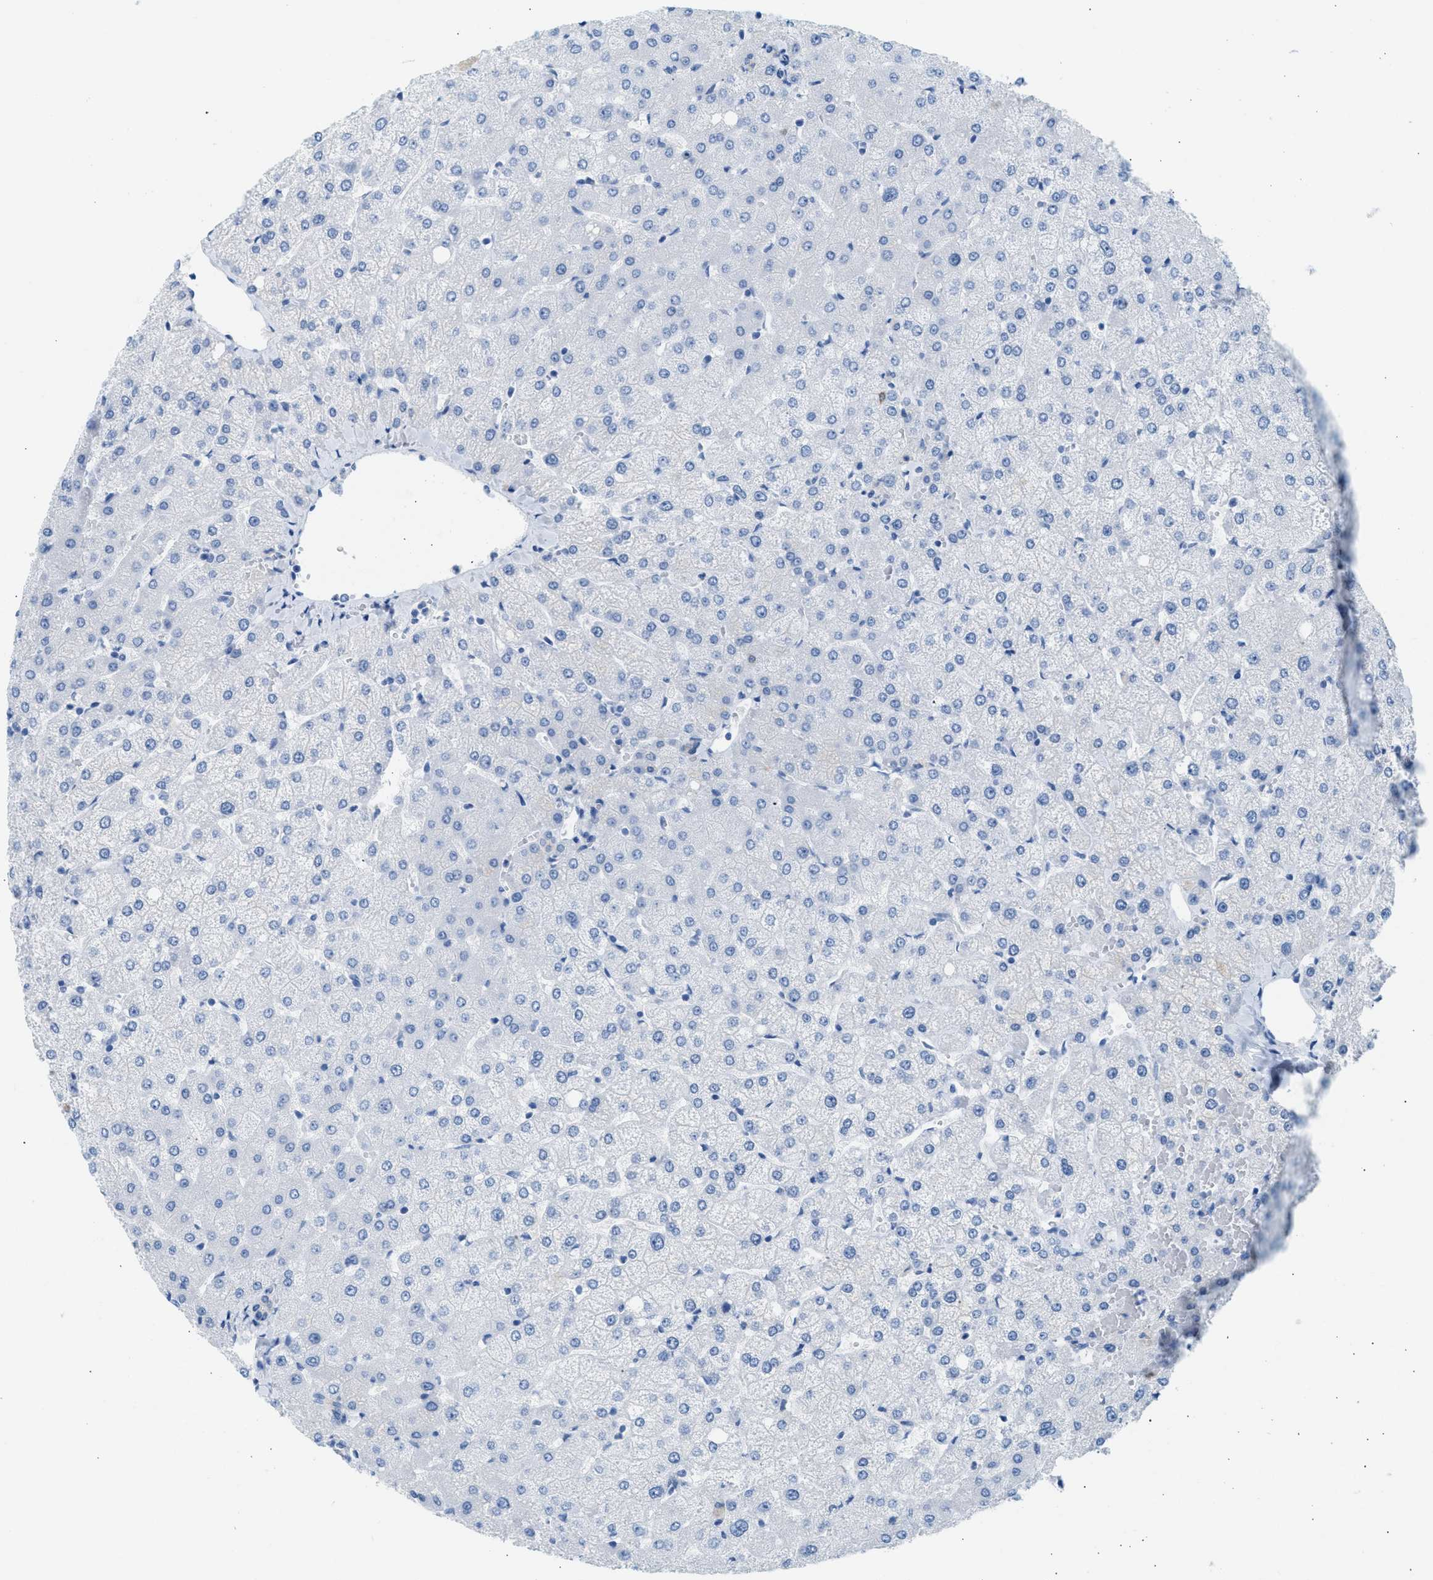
{"staining": {"intensity": "negative", "quantity": "none", "location": "none"}, "tissue": "liver", "cell_type": "Cholangiocytes", "image_type": "normal", "snomed": [{"axis": "morphology", "description": "Normal tissue, NOS"}, {"axis": "topography", "description": "Liver"}], "caption": "This is an immunohistochemistry histopathology image of unremarkable human liver. There is no positivity in cholangiocytes.", "gene": "SPAM1", "patient": {"sex": "female", "age": 54}}